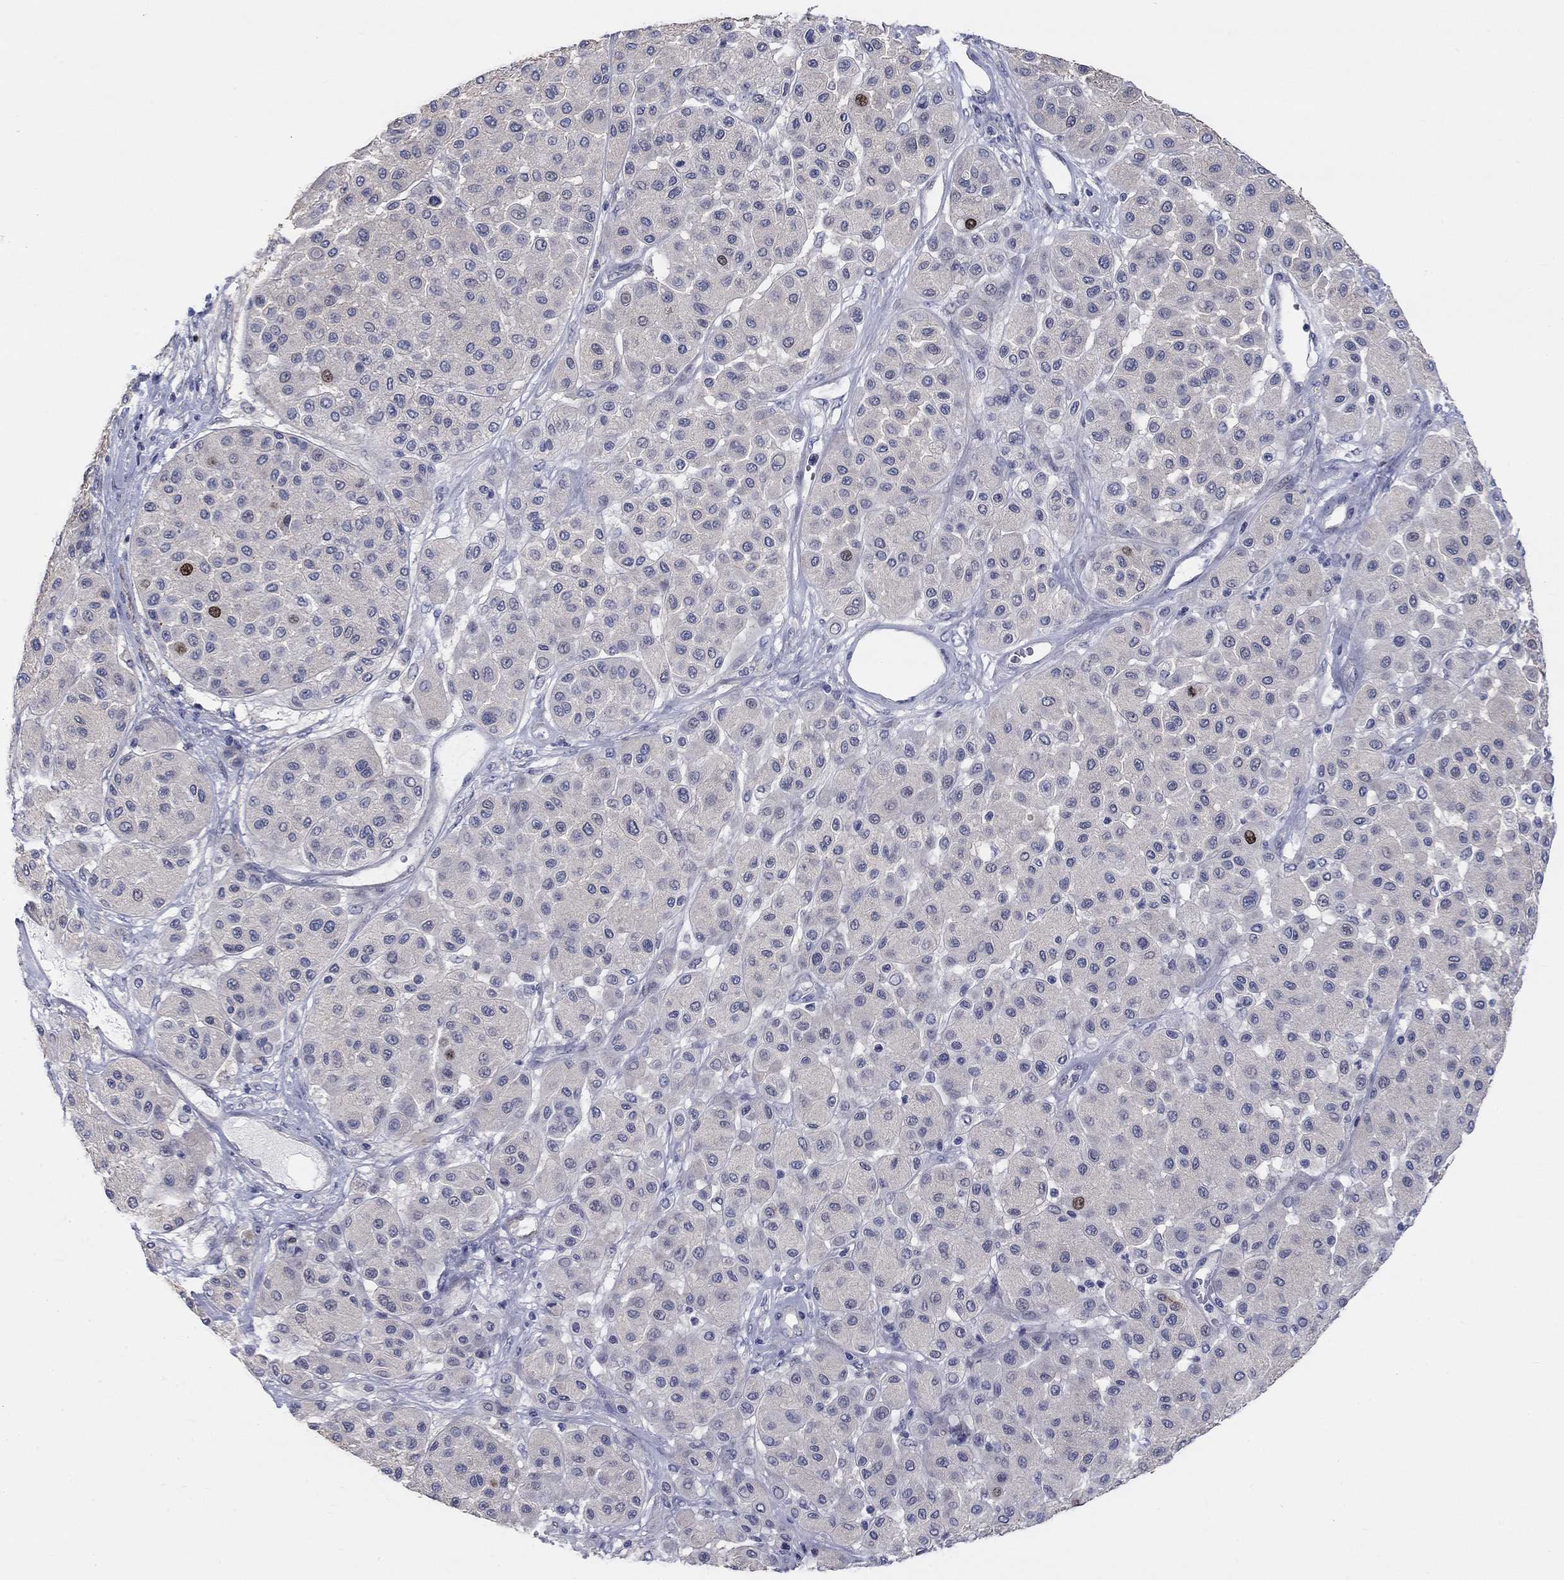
{"staining": {"intensity": "strong", "quantity": "<25%", "location": "nuclear"}, "tissue": "melanoma", "cell_type": "Tumor cells", "image_type": "cancer", "snomed": [{"axis": "morphology", "description": "Malignant melanoma, Metastatic site"}, {"axis": "topography", "description": "Smooth muscle"}], "caption": "DAB immunohistochemical staining of human melanoma exhibits strong nuclear protein staining in about <25% of tumor cells.", "gene": "PRC1", "patient": {"sex": "male", "age": 41}}